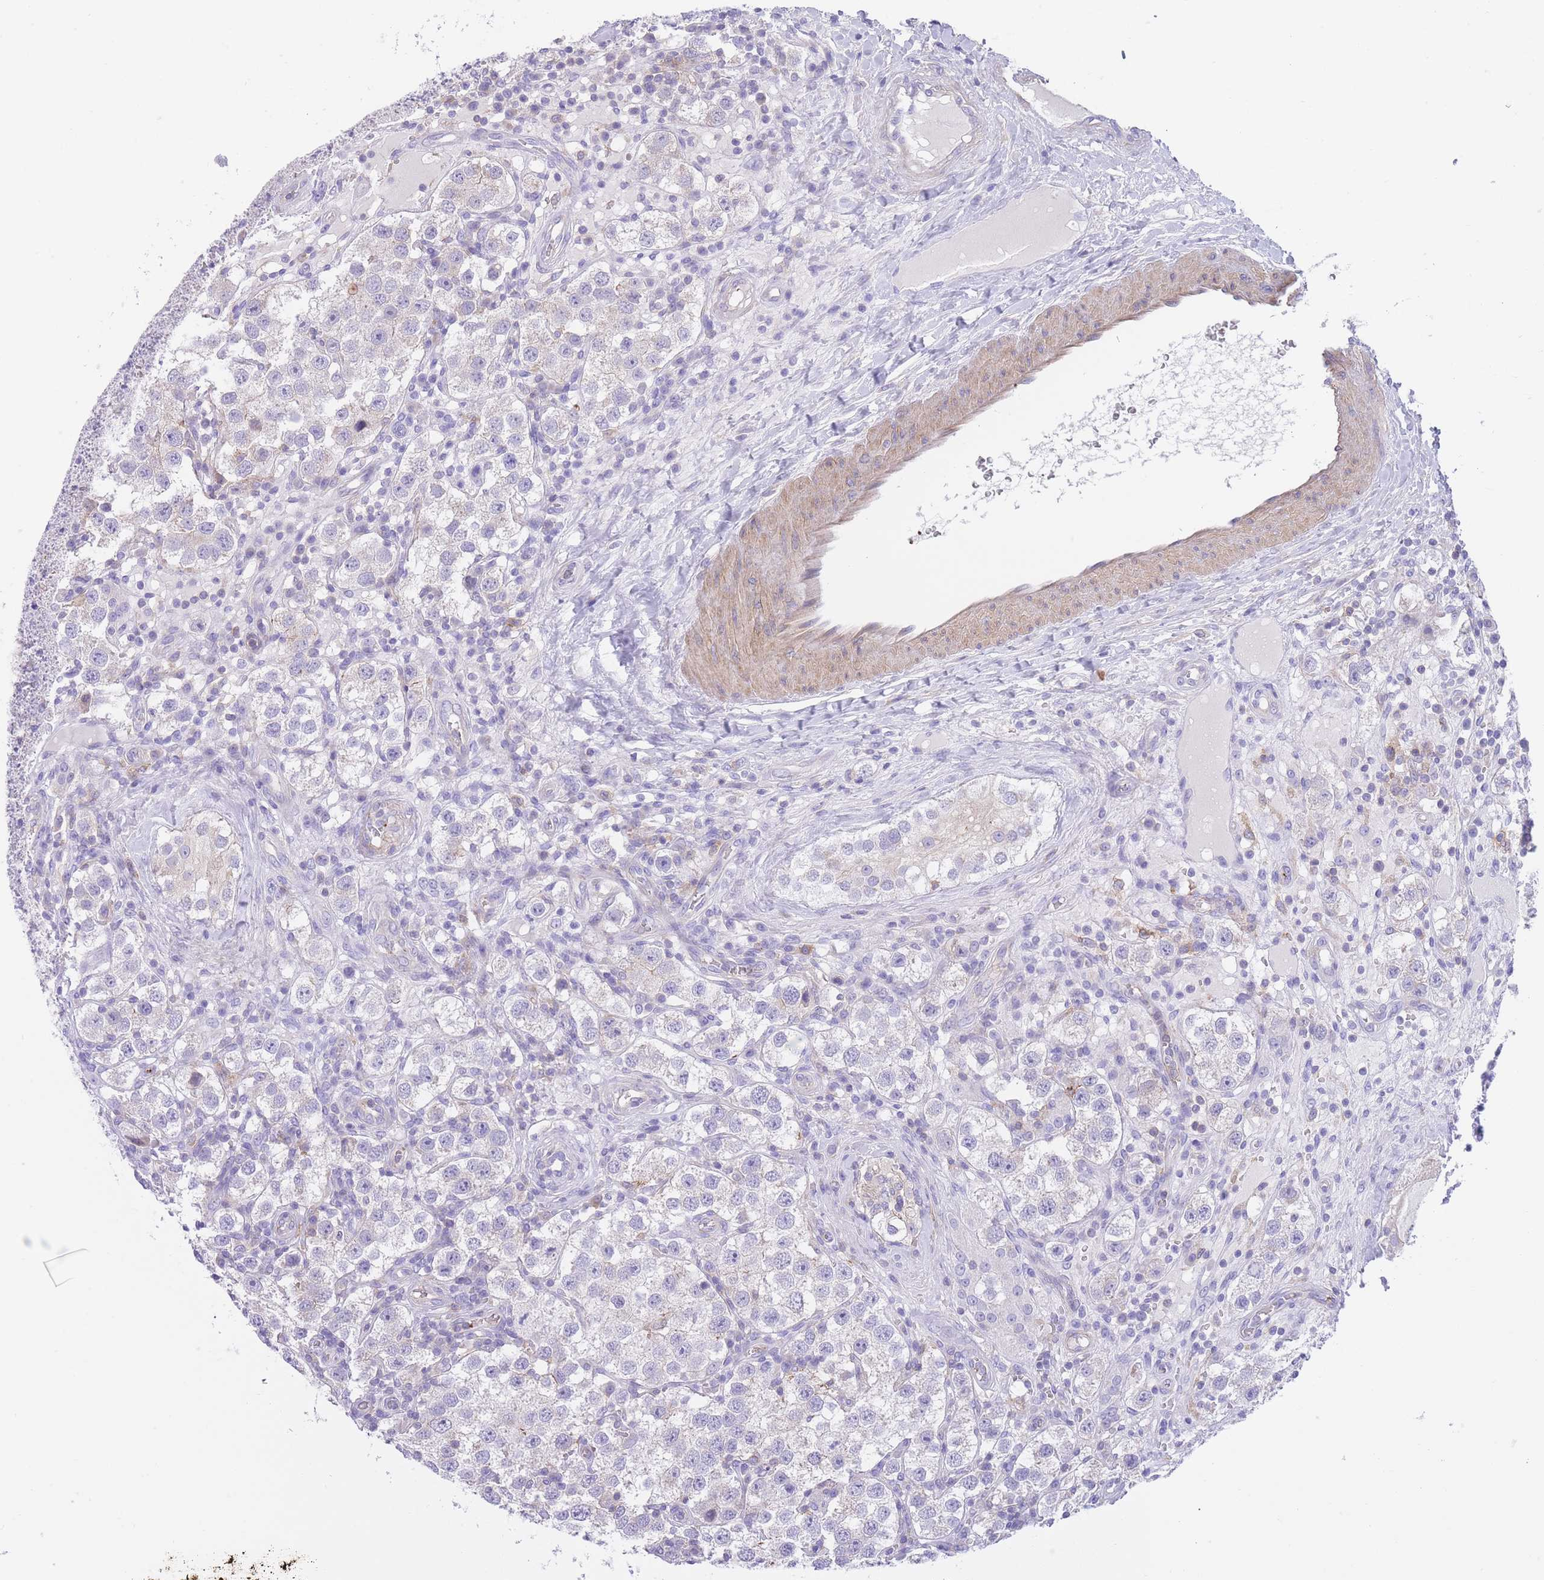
{"staining": {"intensity": "negative", "quantity": "none", "location": "none"}, "tissue": "testis cancer", "cell_type": "Tumor cells", "image_type": "cancer", "snomed": [{"axis": "morphology", "description": "Seminoma, NOS"}, {"axis": "topography", "description": "Testis"}], "caption": "Immunohistochemistry of human testis cancer exhibits no positivity in tumor cells.", "gene": "LDB3", "patient": {"sex": "male", "age": 37}}